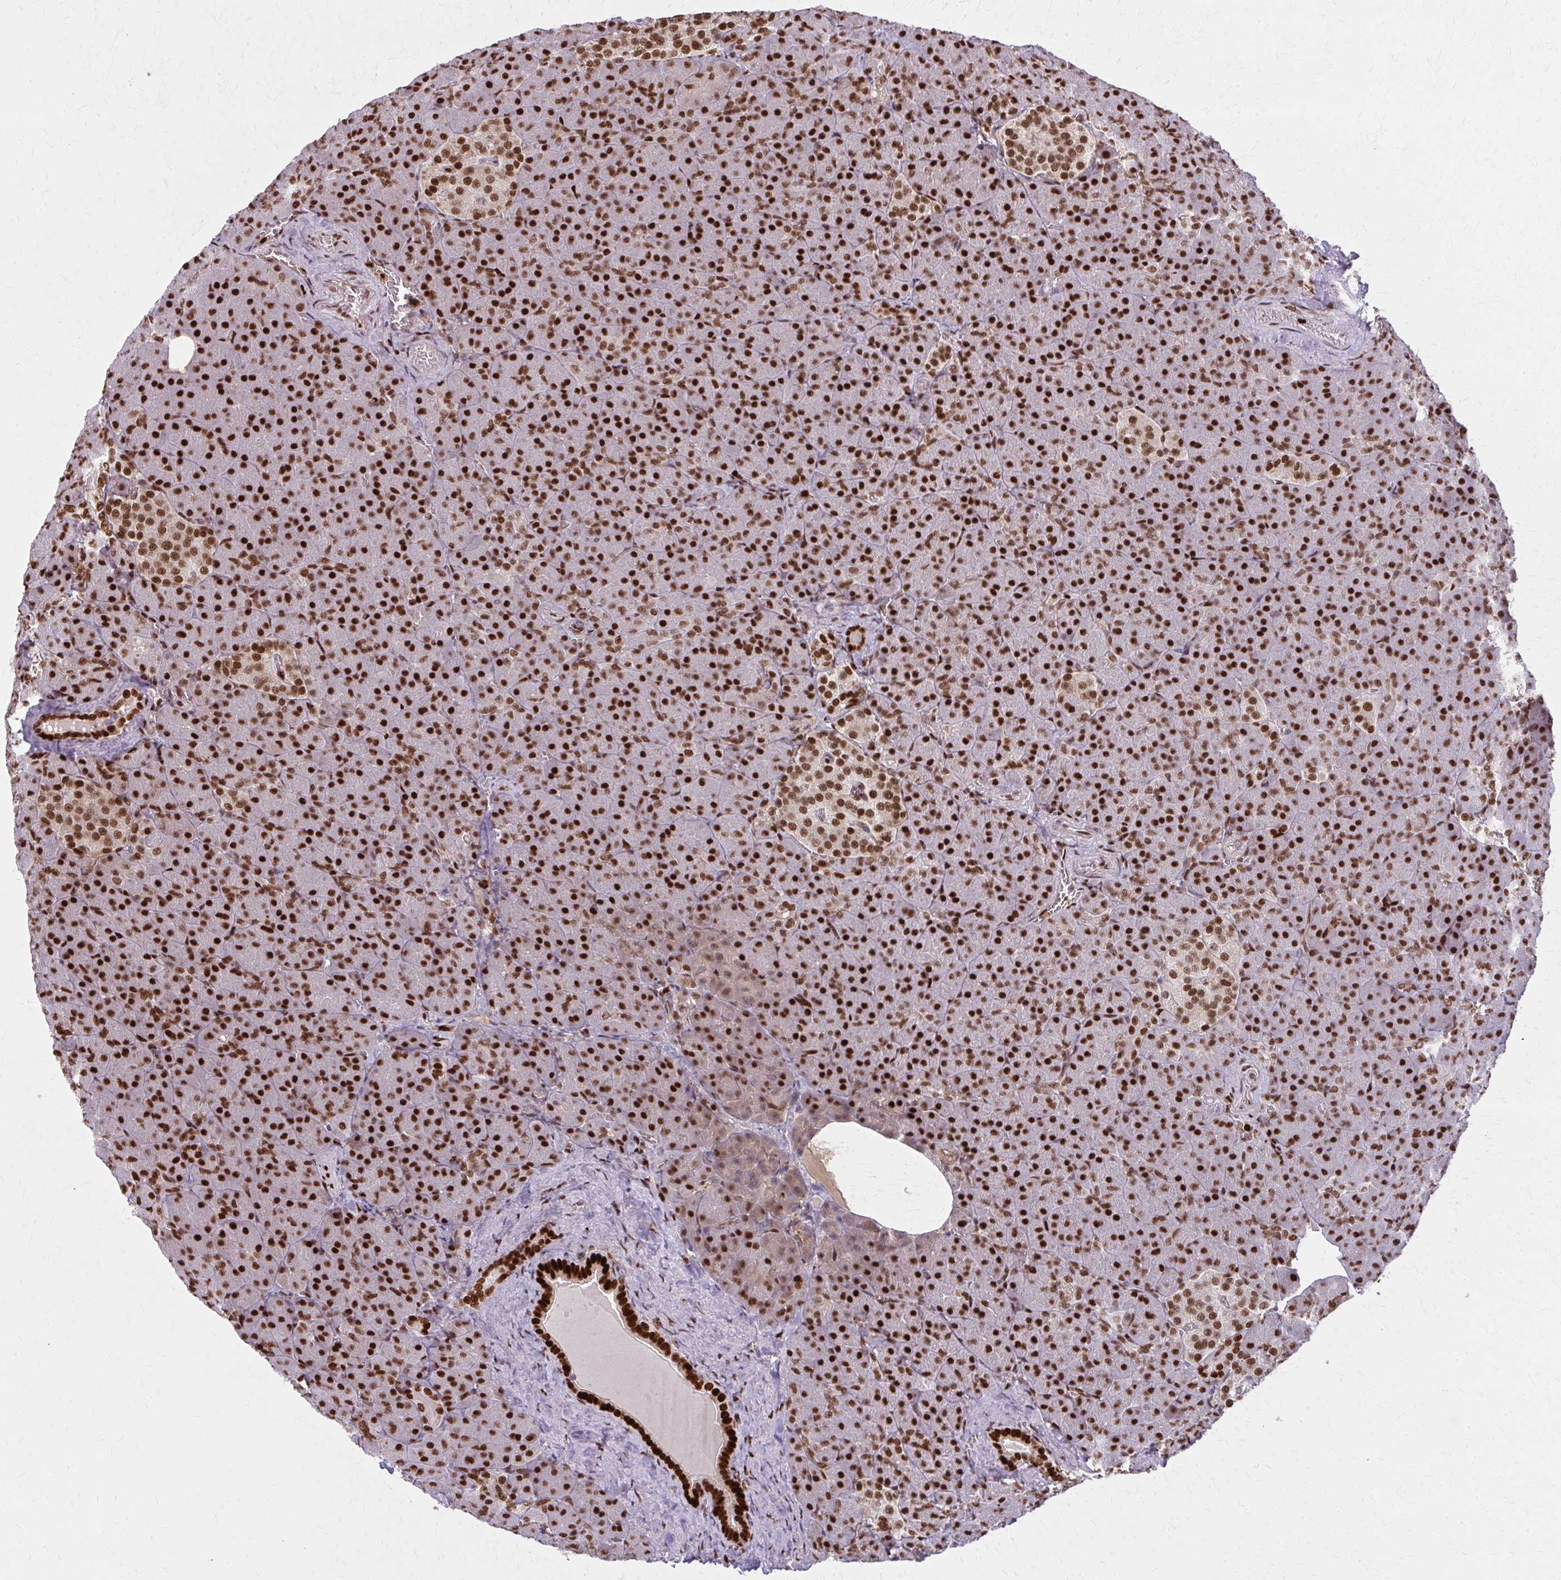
{"staining": {"intensity": "strong", "quantity": ">75%", "location": "nuclear"}, "tissue": "pancreas", "cell_type": "Exocrine glandular cells", "image_type": "normal", "snomed": [{"axis": "morphology", "description": "Normal tissue, NOS"}, {"axis": "topography", "description": "Pancreas"}], "caption": "Immunohistochemical staining of normal pancreas shows strong nuclear protein expression in approximately >75% of exocrine glandular cells. Ihc stains the protein in brown and the nuclei are stained blue.", "gene": "ZNF559", "patient": {"sex": "female", "age": 74}}